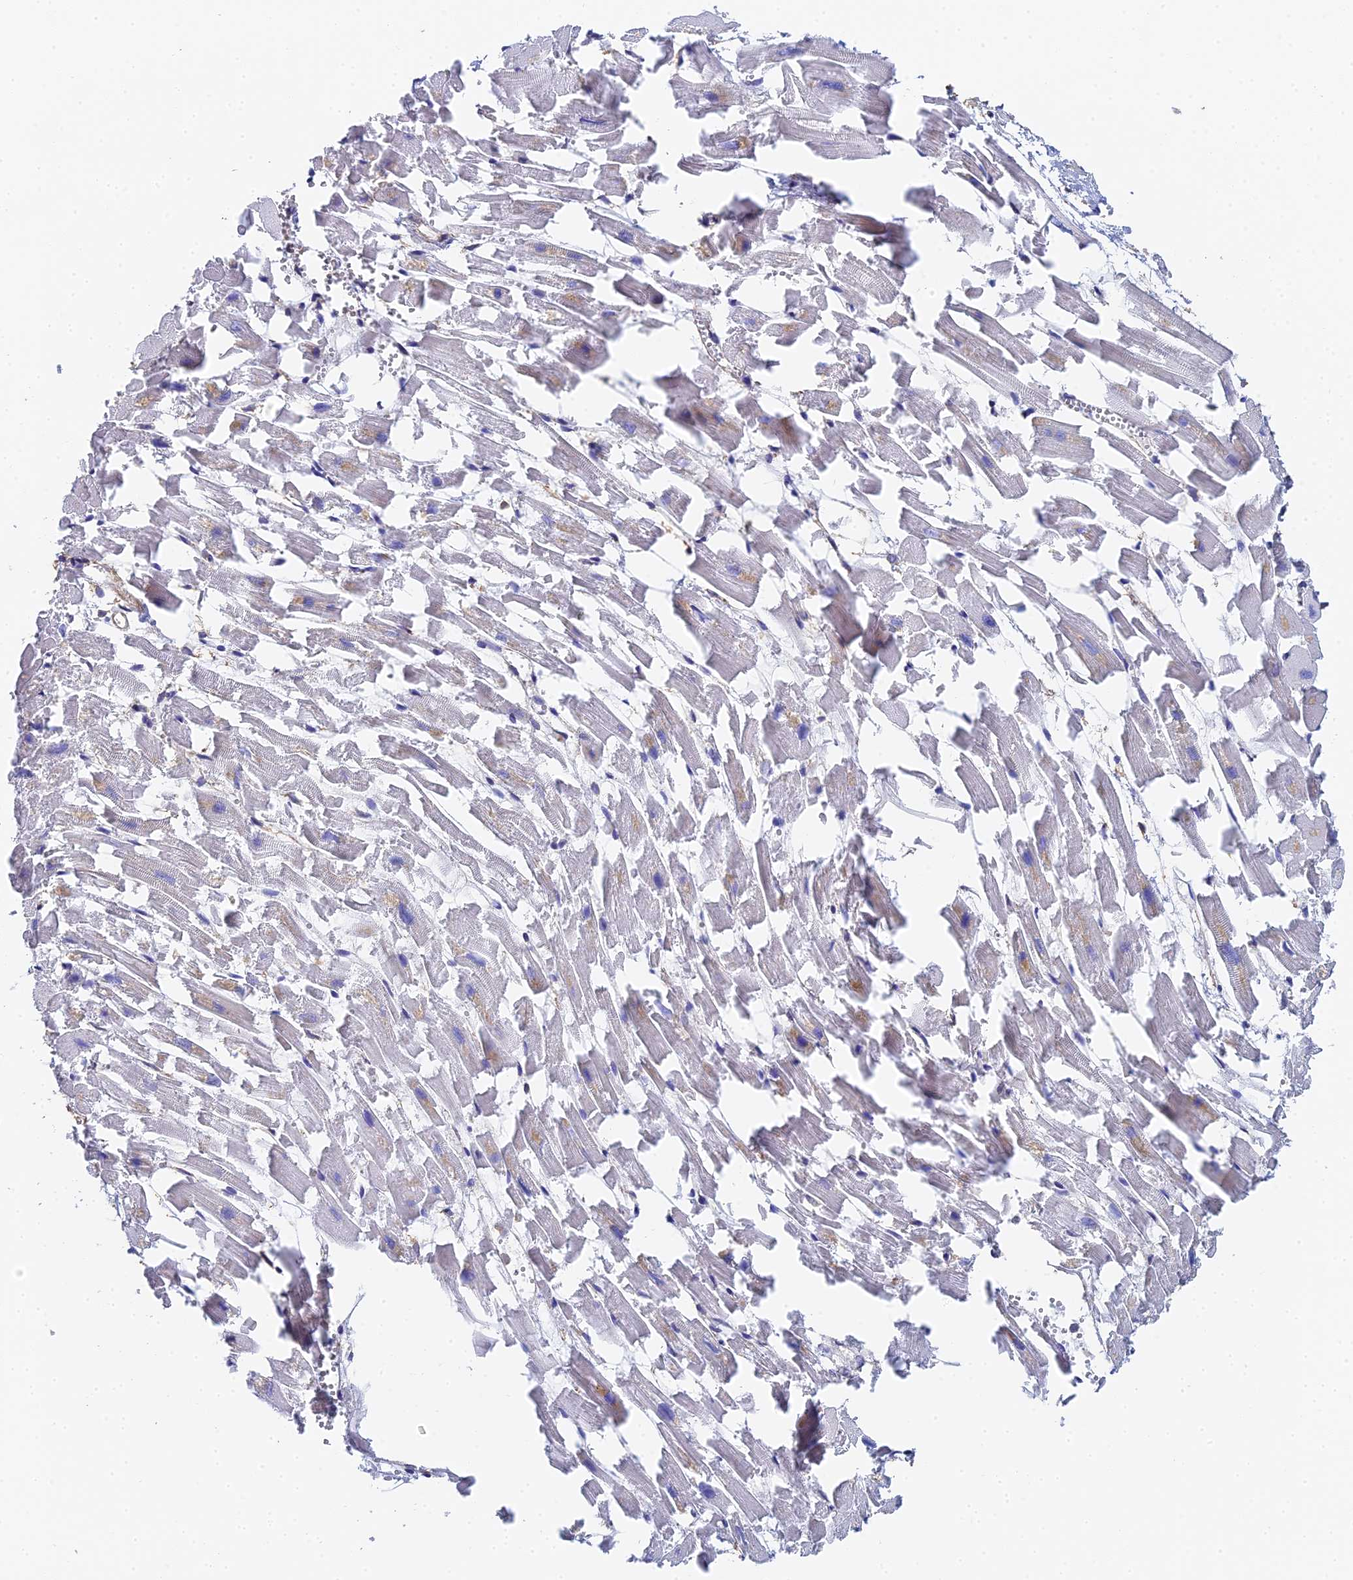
{"staining": {"intensity": "negative", "quantity": "none", "location": "none"}, "tissue": "heart muscle", "cell_type": "Cardiomyocytes", "image_type": "normal", "snomed": [{"axis": "morphology", "description": "Normal tissue, NOS"}, {"axis": "topography", "description": "Heart"}], "caption": "This image is of unremarkable heart muscle stained with IHC to label a protein in brown with the nuclei are counter-stained blue. There is no expression in cardiomyocytes. (Stains: DAB (3,3'-diaminobenzidine) immunohistochemistry with hematoxylin counter stain, Microscopy: brightfield microscopy at high magnification).", "gene": "ENSG00000268674", "patient": {"sex": "female", "age": 64}}